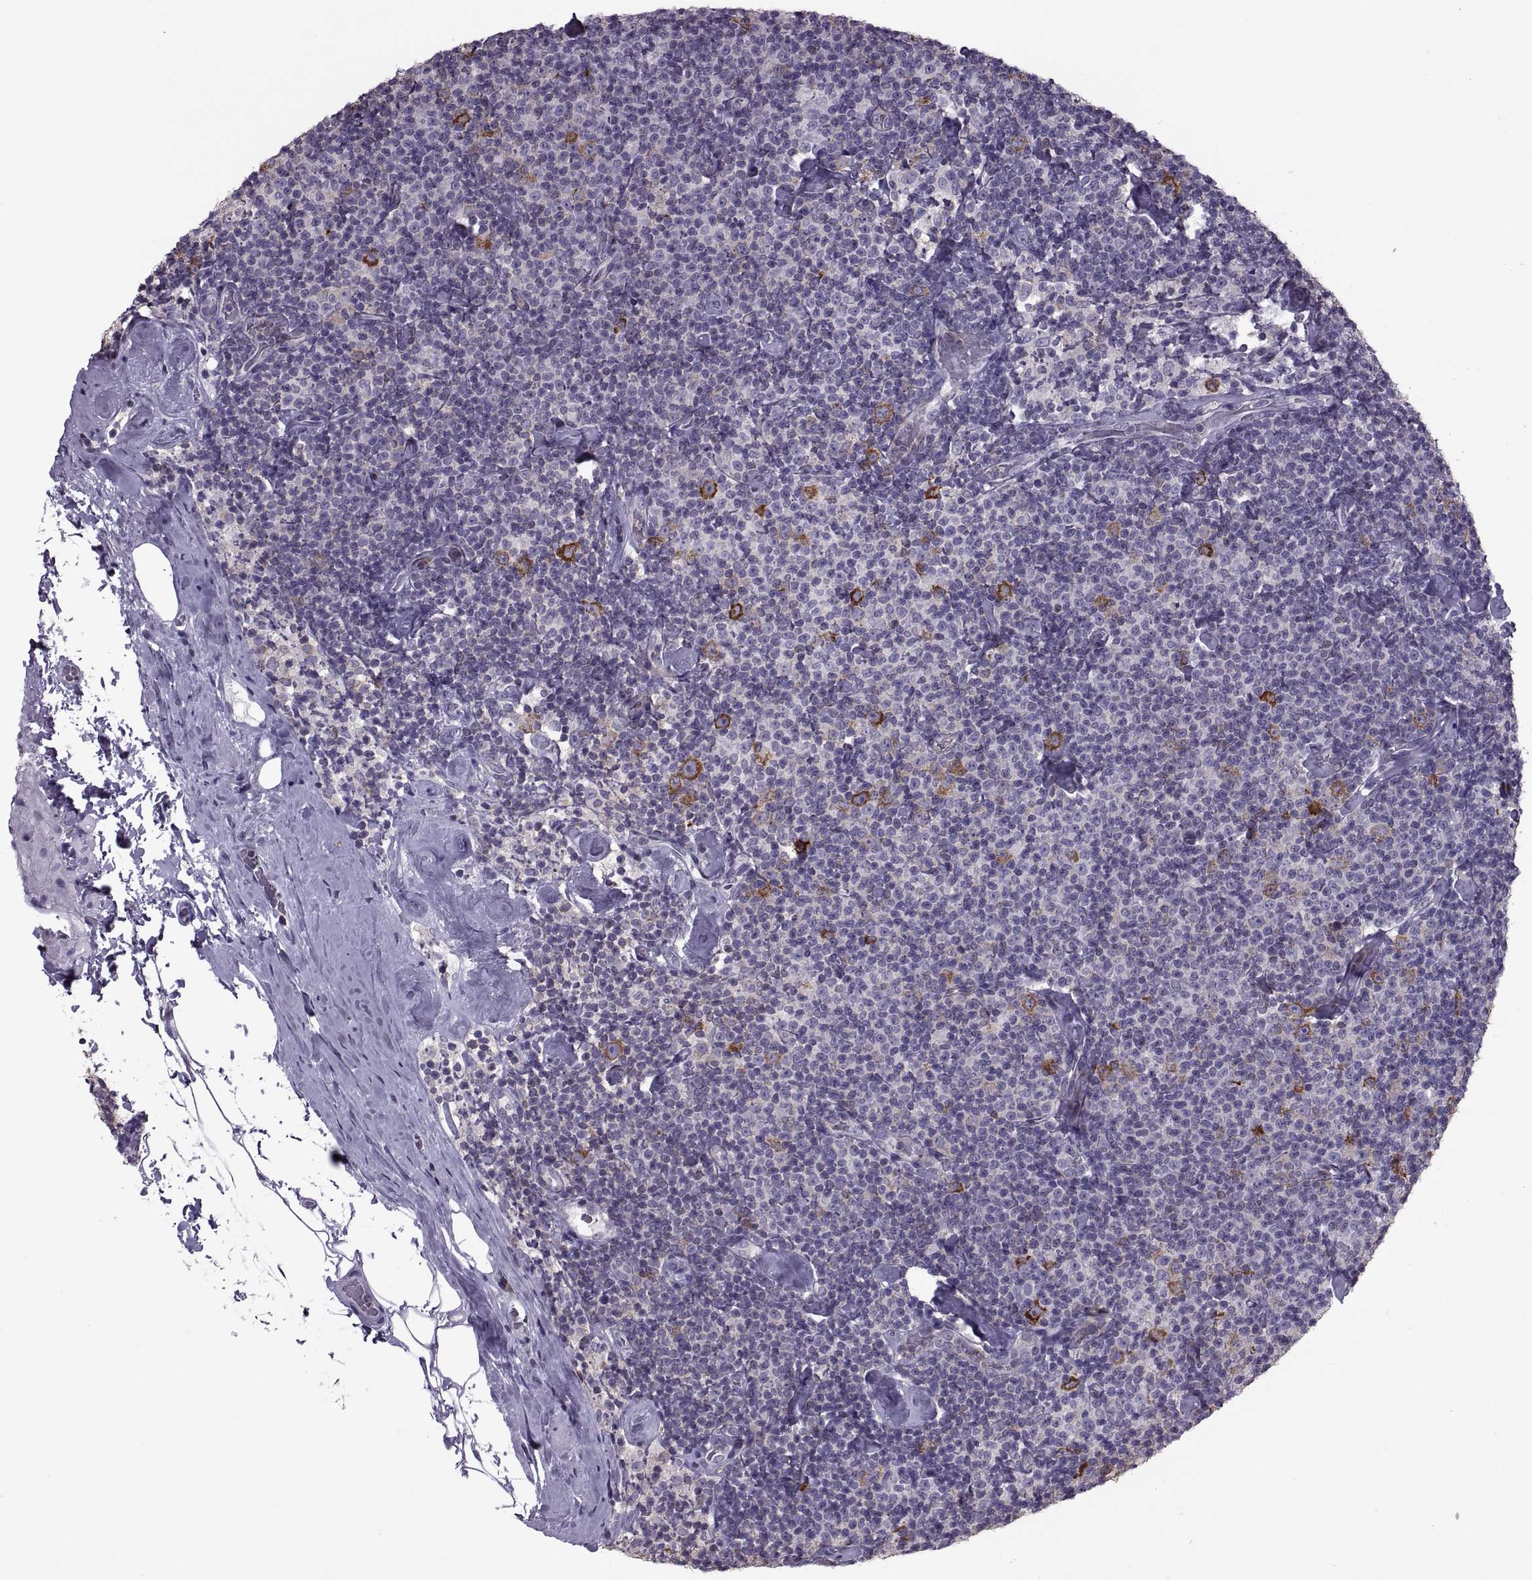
{"staining": {"intensity": "negative", "quantity": "none", "location": "none"}, "tissue": "lymphoma", "cell_type": "Tumor cells", "image_type": "cancer", "snomed": [{"axis": "morphology", "description": "Malignant lymphoma, non-Hodgkin's type, Low grade"}, {"axis": "topography", "description": "Lymph node"}], "caption": "A high-resolution histopathology image shows immunohistochemistry (IHC) staining of malignant lymphoma, non-Hodgkin's type (low-grade), which reveals no significant expression in tumor cells.", "gene": "PABPC1", "patient": {"sex": "male", "age": 81}}